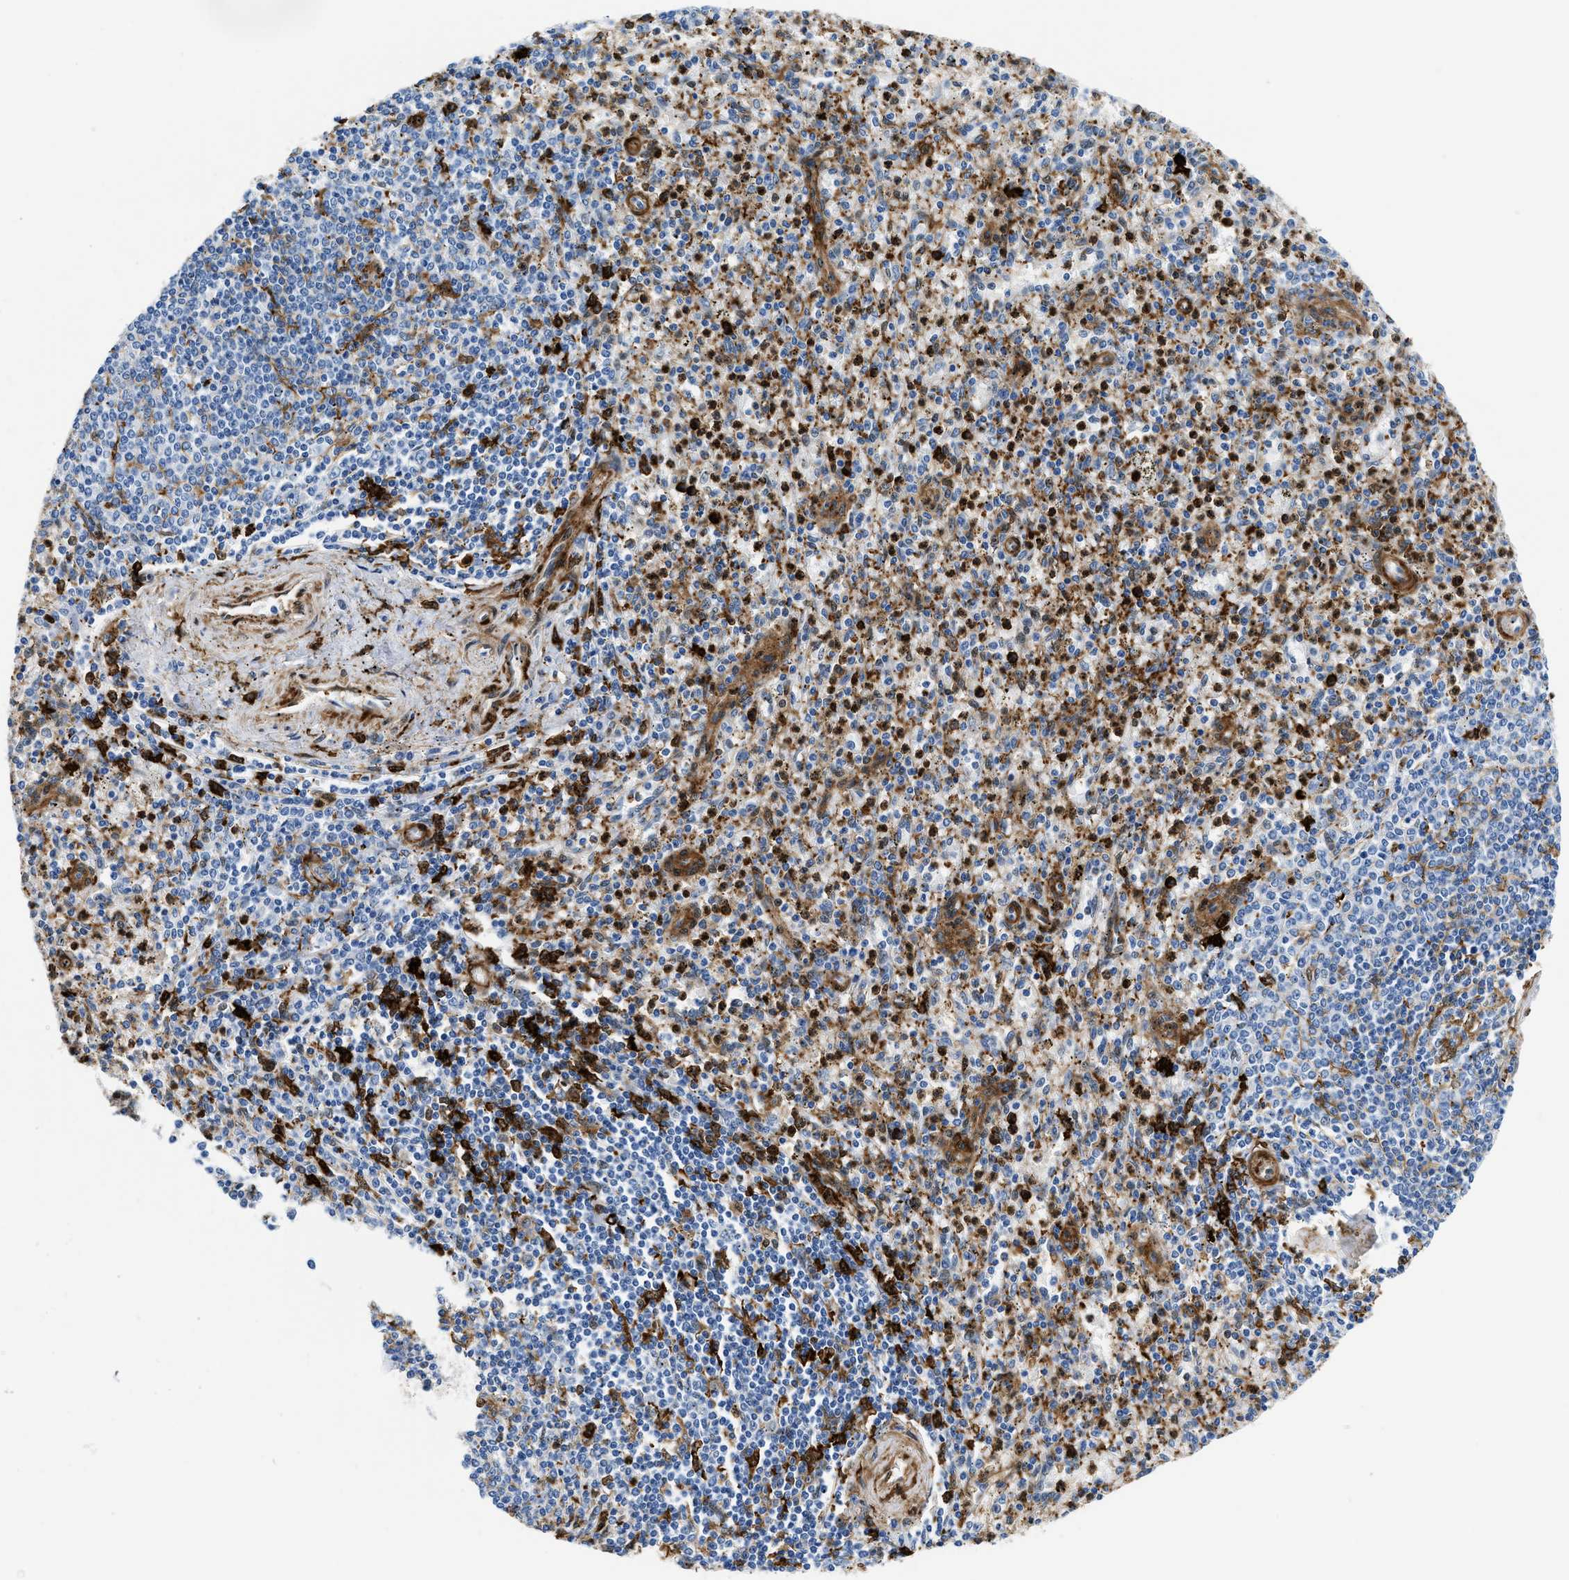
{"staining": {"intensity": "strong", "quantity": "25%-75%", "location": "cytoplasmic/membranous,nuclear"}, "tissue": "spleen", "cell_type": "Cells in red pulp", "image_type": "normal", "snomed": [{"axis": "morphology", "description": "Normal tissue, NOS"}, {"axis": "topography", "description": "Spleen"}], "caption": "Immunohistochemical staining of benign spleen demonstrates high levels of strong cytoplasmic/membranous,nuclear expression in about 25%-75% of cells in red pulp.", "gene": "GSN", "patient": {"sex": "male", "age": 72}}